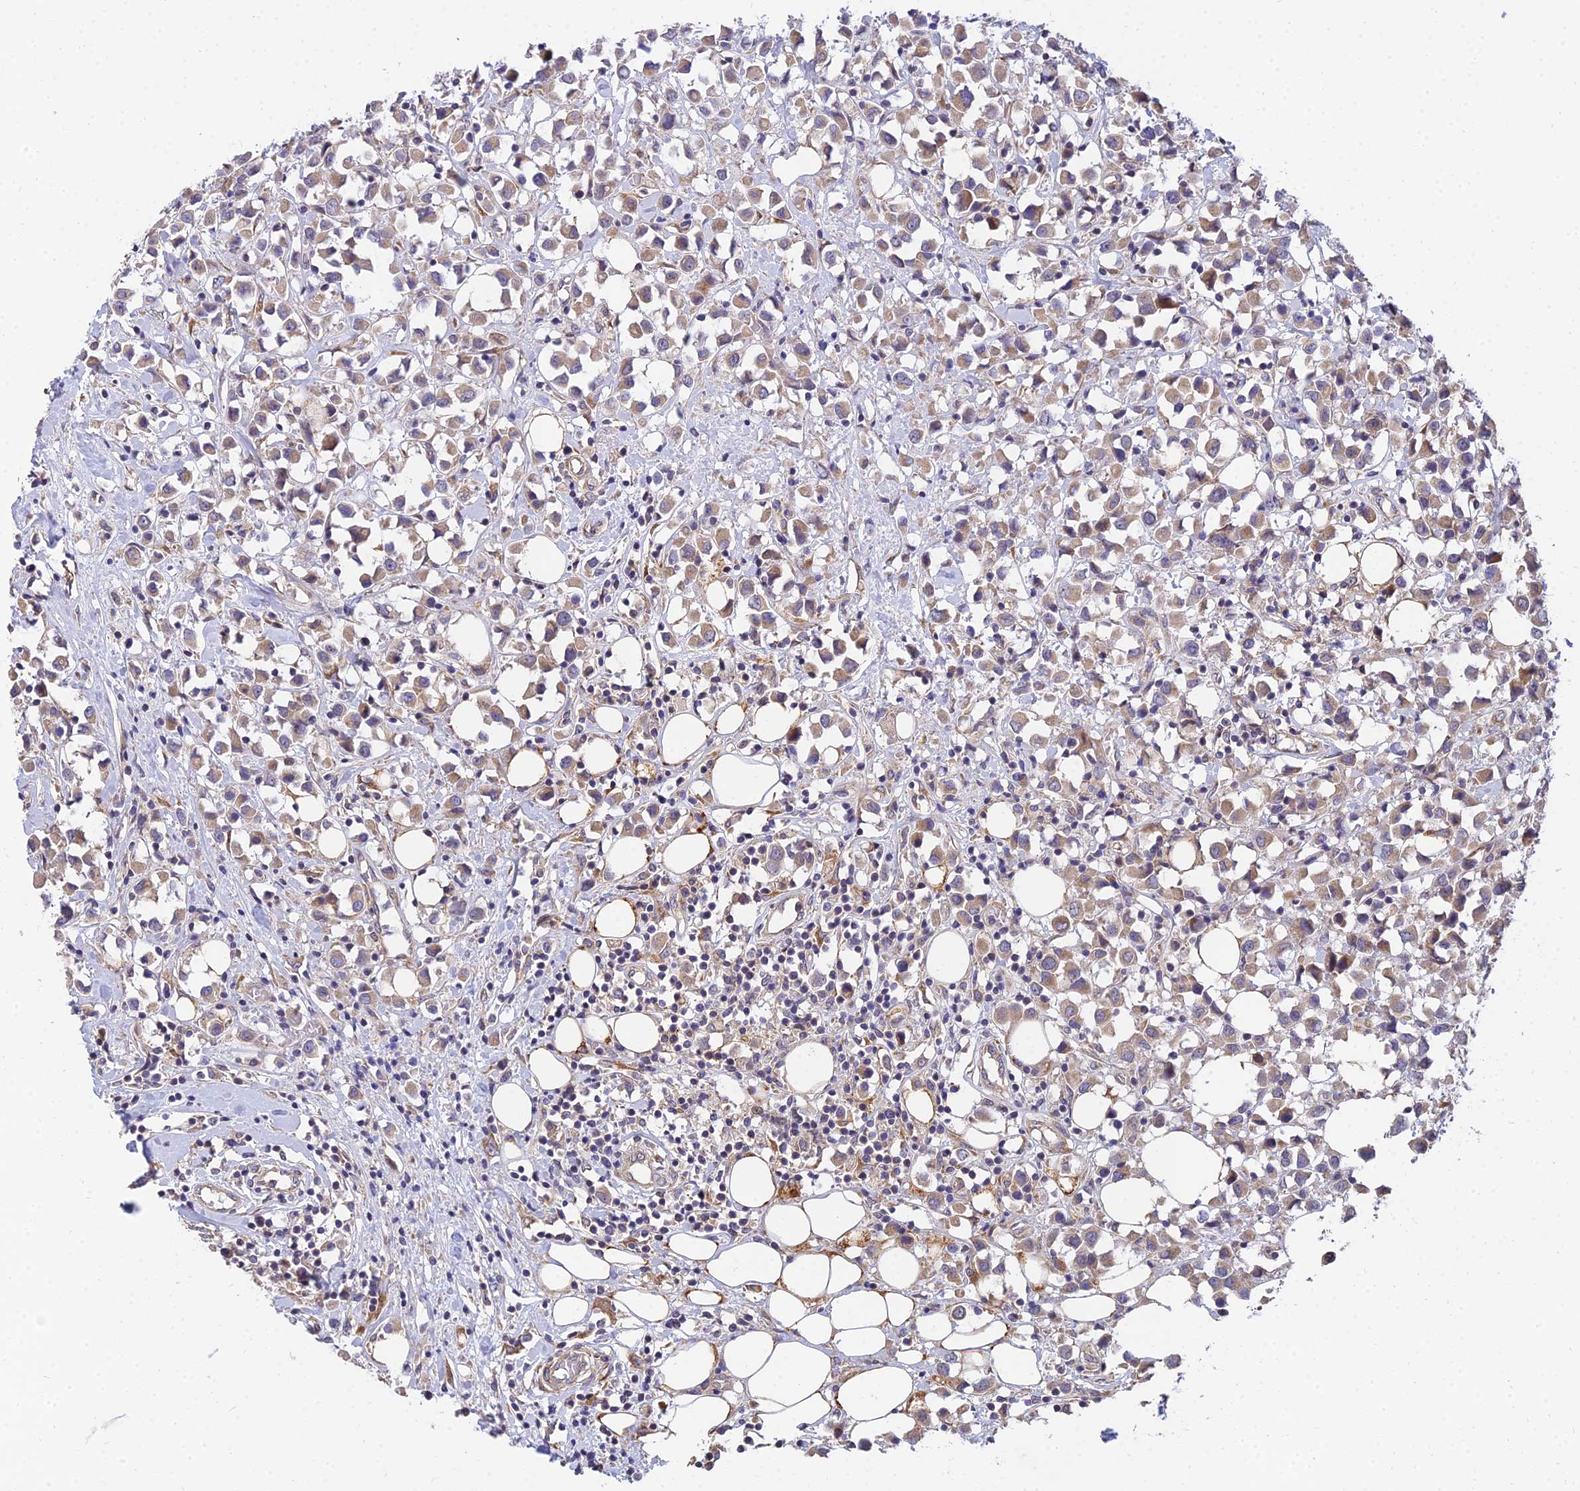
{"staining": {"intensity": "weak", "quantity": ">75%", "location": "cytoplasmic/membranous"}, "tissue": "breast cancer", "cell_type": "Tumor cells", "image_type": "cancer", "snomed": [{"axis": "morphology", "description": "Duct carcinoma"}, {"axis": "topography", "description": "Breast"}], "caption": "Approximately >75% of tumor cells in breast cancer display weak cytoplasmic/membranous protein positivity as visualized by brown immunohistochemical staining.", "gene": "ARL8B", "patient": {"sex": "female", "age": 61}}